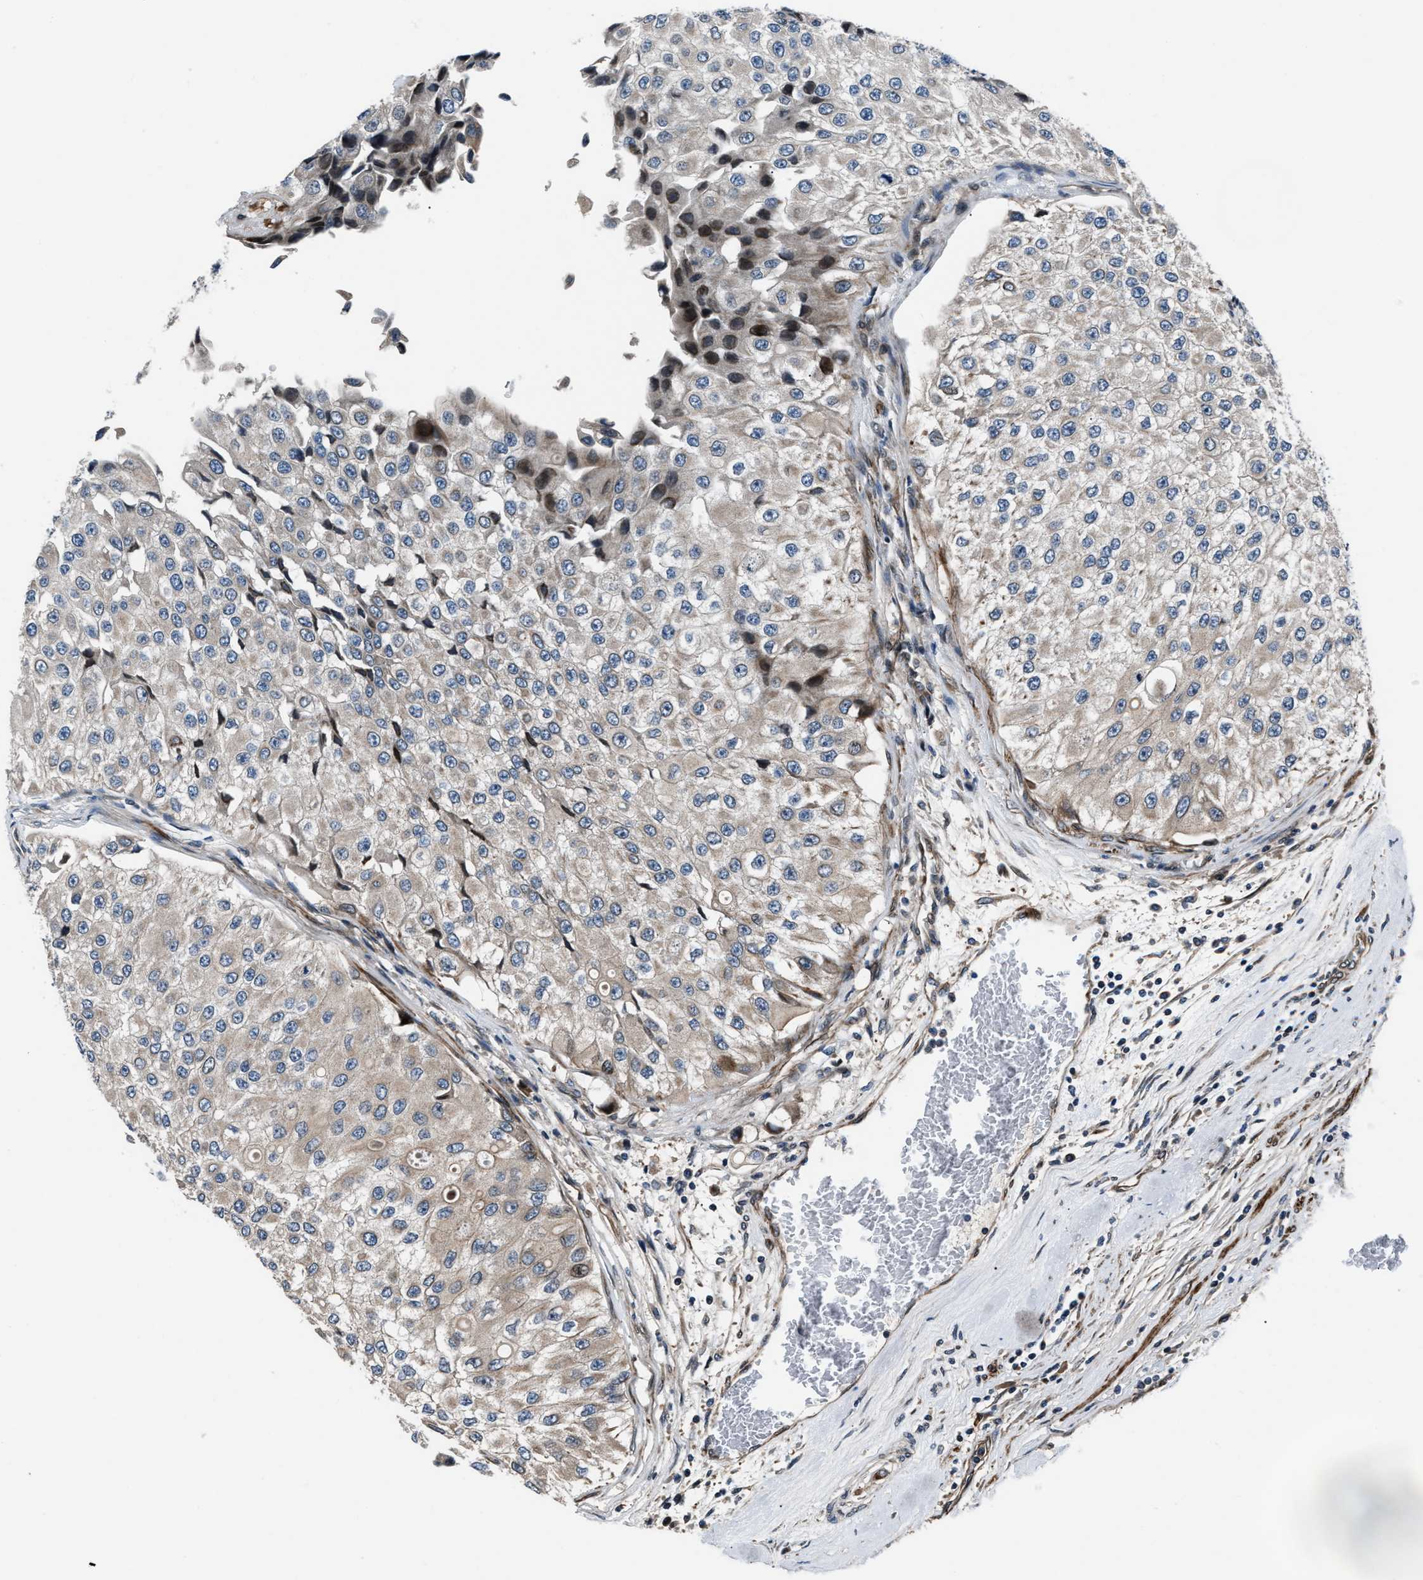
{"staining": {"intensity": "weak", "quantity": "<25%", "location": "cytoplasmic/membranous"}, "tissue": "urothelial cancer", "cell_type": "Tumor cells", "image_type": "cancer", "snomed": [{"axis": "morphology", "description": "Urothelial carcinoma, High grade"}, {"axis": "topography", "description": "Kidney"}, {"axis": "topography", "description": "Urinary bladder"}], "caption": "High power microscopy photomicrograph of an immunohistochemistry micrograph of urothelial cancer, revealing no significant positivity in tumor cells. (Brightfield microscopy of DAB (3,3'-diaminobenzidine) IHC at high magnification).", "gene": "DYNC2I1", "patient": {"sex": "male", "age": 77}}